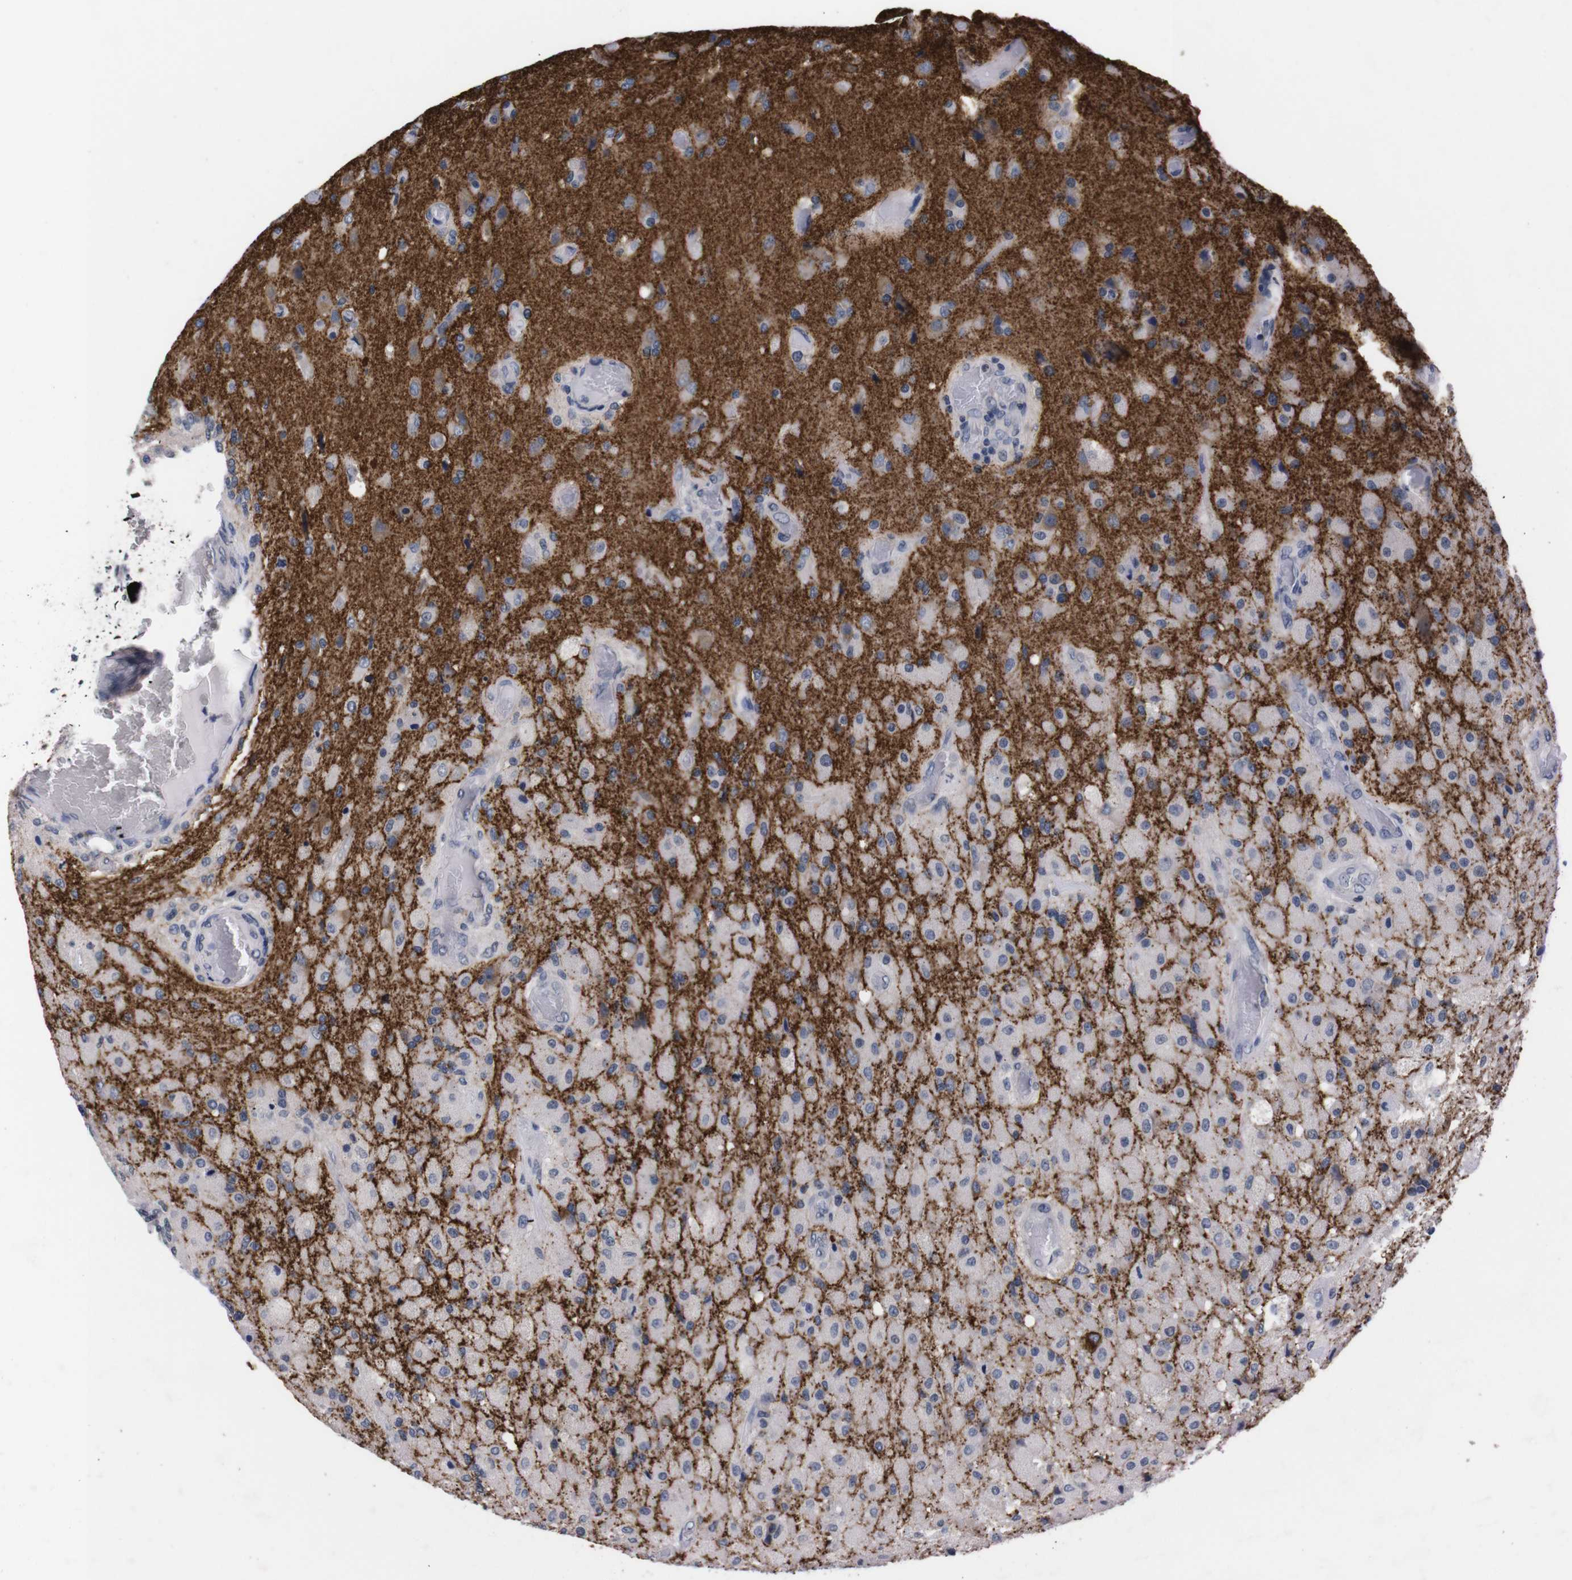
{"staining": {"intensity": "negative", "quantity": "none", "location": "none"}, "tissue": "glioma", "cell_type": "Tumor cells", "image_type": "cancer", "snomed": [{"axis": "morphology", "description": "Normal tissue, NOS"}, {"axis": "morphology", "description": "Glioma, malignant, High grade"}, {"axis": "topography", "description": "Cerebral cortex"}], "caption": "The IHC micrograph has no significant staining in tumor cells of glioma tissue.", "gene": "TNFRSF21", "patient": {"sex": "male", "age": 77}}